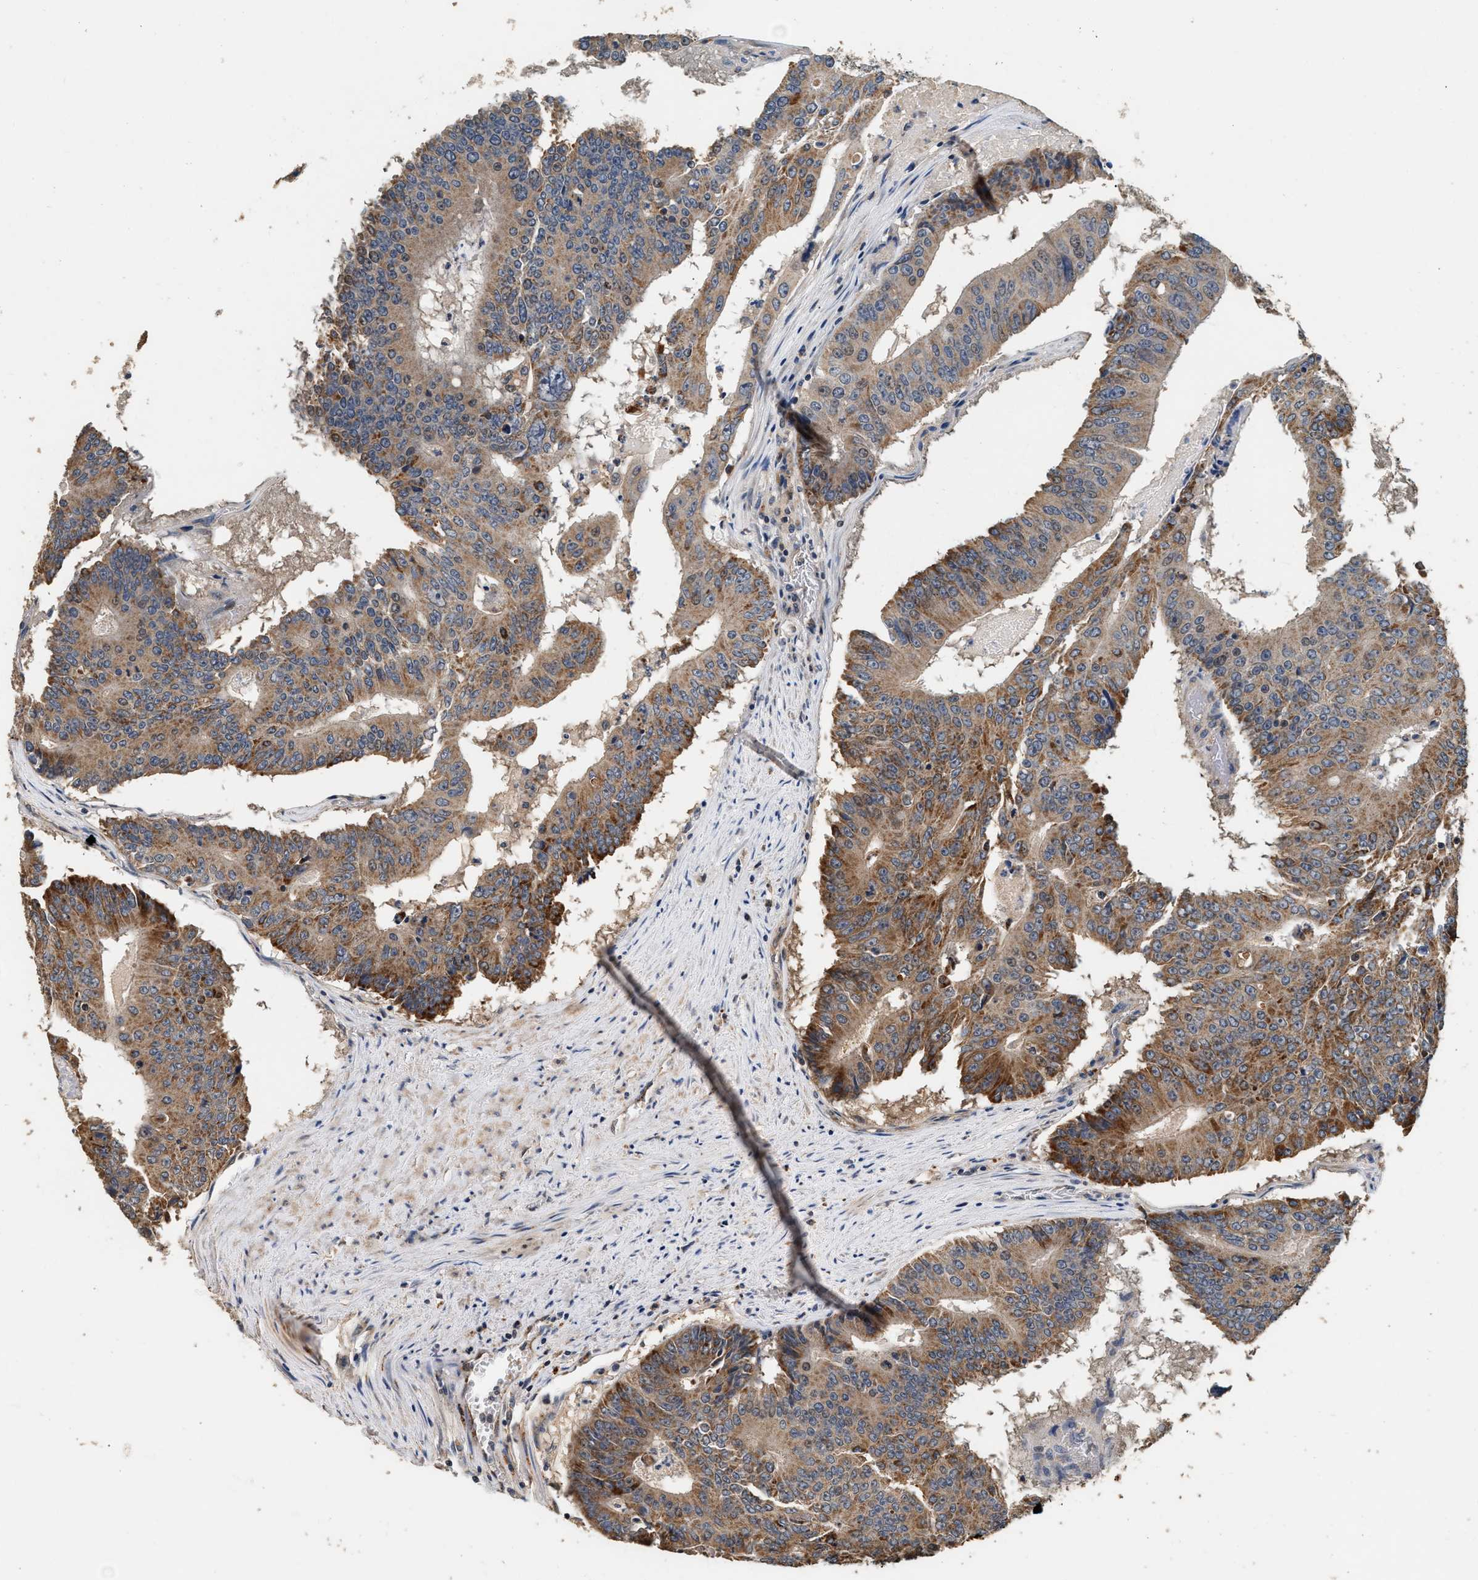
{"staining": {"intensity": "moderate", "quantity": ">75%", "location": "cytoplasmic/membranous"}, "tissue": "colorectal cancer", "cell_type": "Tumor cells", "image_type": "cancer", "snomed": [{"axis": "morphology", "description": "Adenocarcinoma, NOS"}, {"axis": "topography", "description": "Colon"}], "caption": "Adenocarcinoma (colorectal) stained with a protein marker demonstrates moderate staining in tumor cells.", "gene": "PTGR3", "patient": {"sex": "male", "age": 87}}